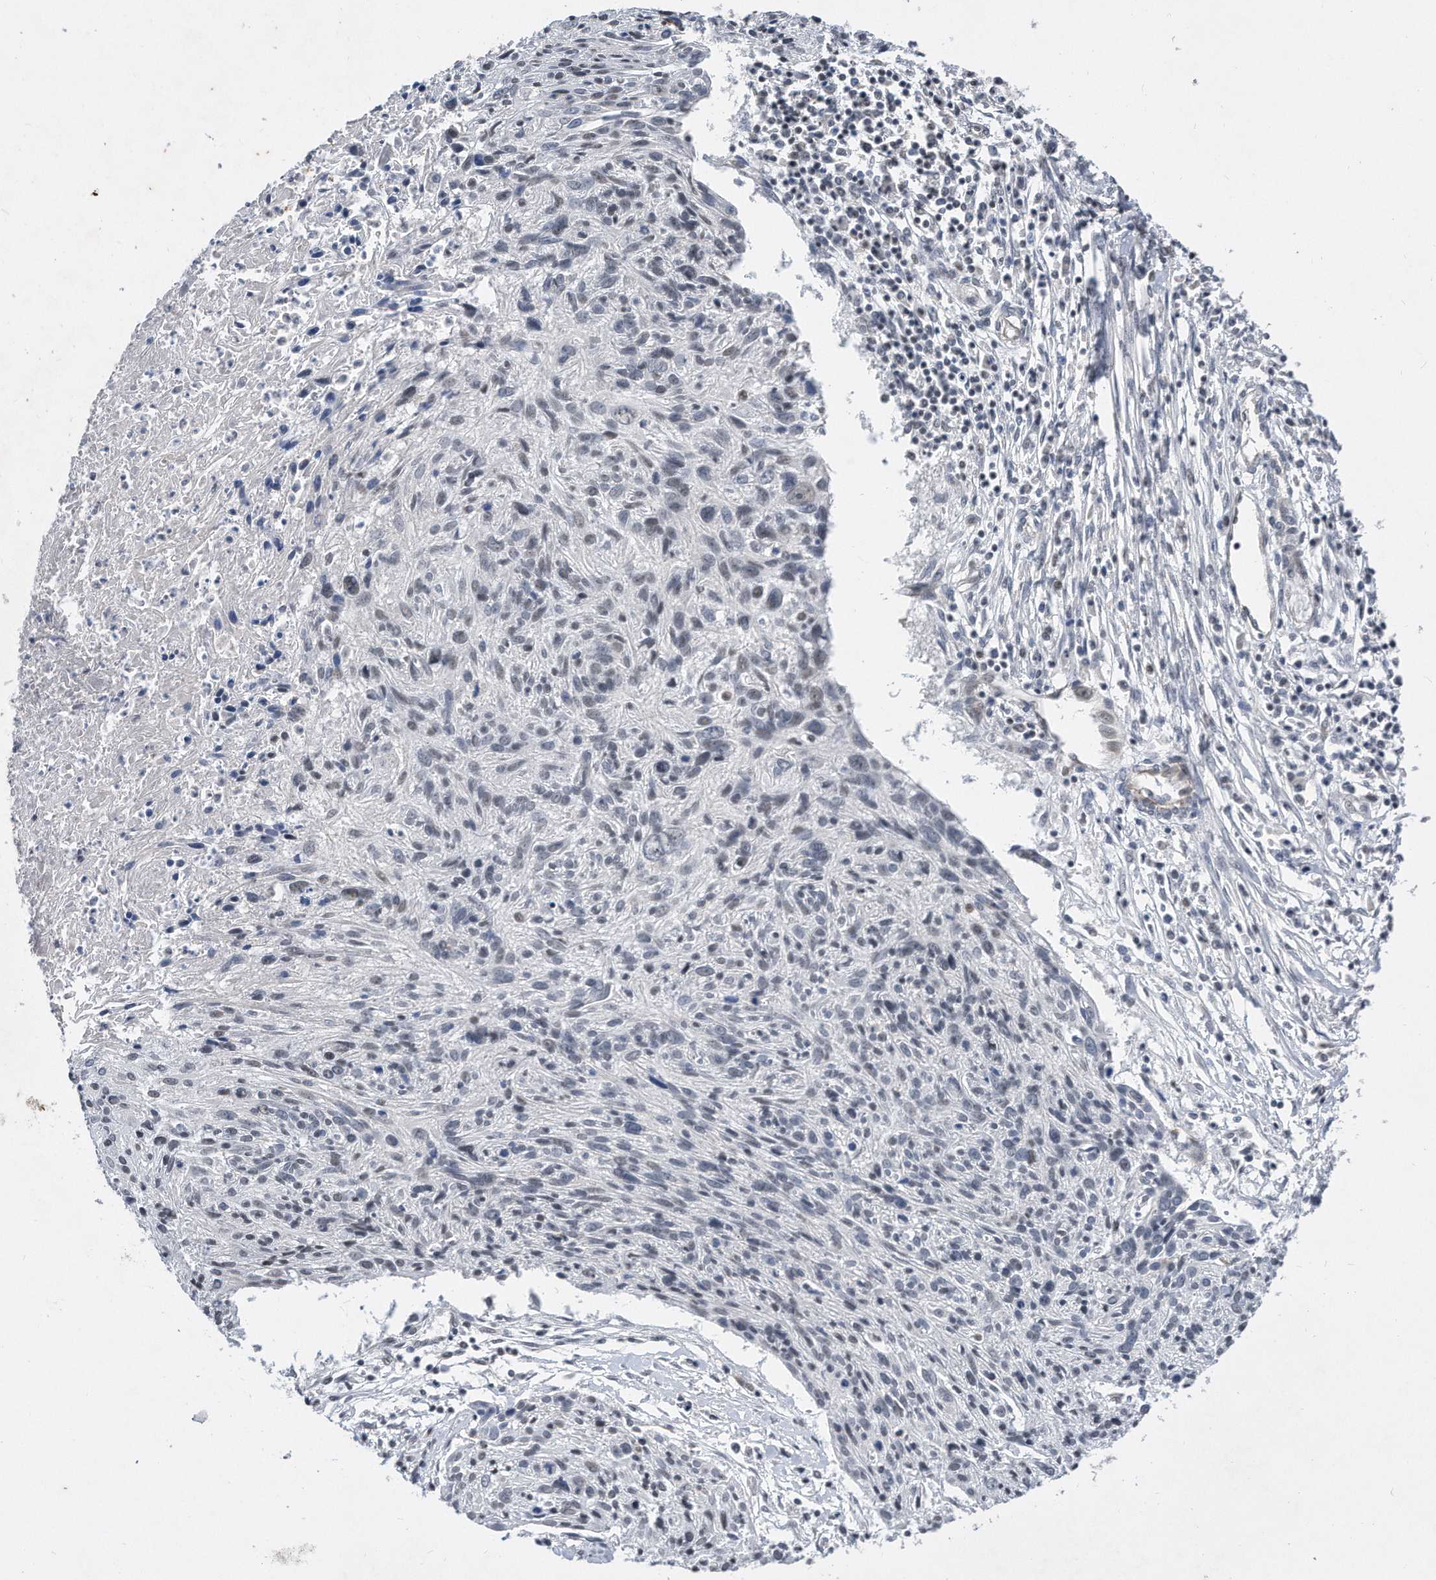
{"staining": {"intensity": "negative", "quantity": "none", "location": "none"}, "tissue": "cervical cancer", "cell_type": "Tumor cells", "image_type": "cancer", "snomed": [{"axis": "morphology", "description": "Squamous cell carcinoma, NOS"}, {"axis": "topography", "description": "Cervix"}], "caption": "IHC photomicrograph of human cervical cancer (squamous cell carcinoma) stained for a protein (brown), which exhibits no staining in tumor cells.", "gene": "TP53INP1", "patient": {"sex": "female", "age": 51}}